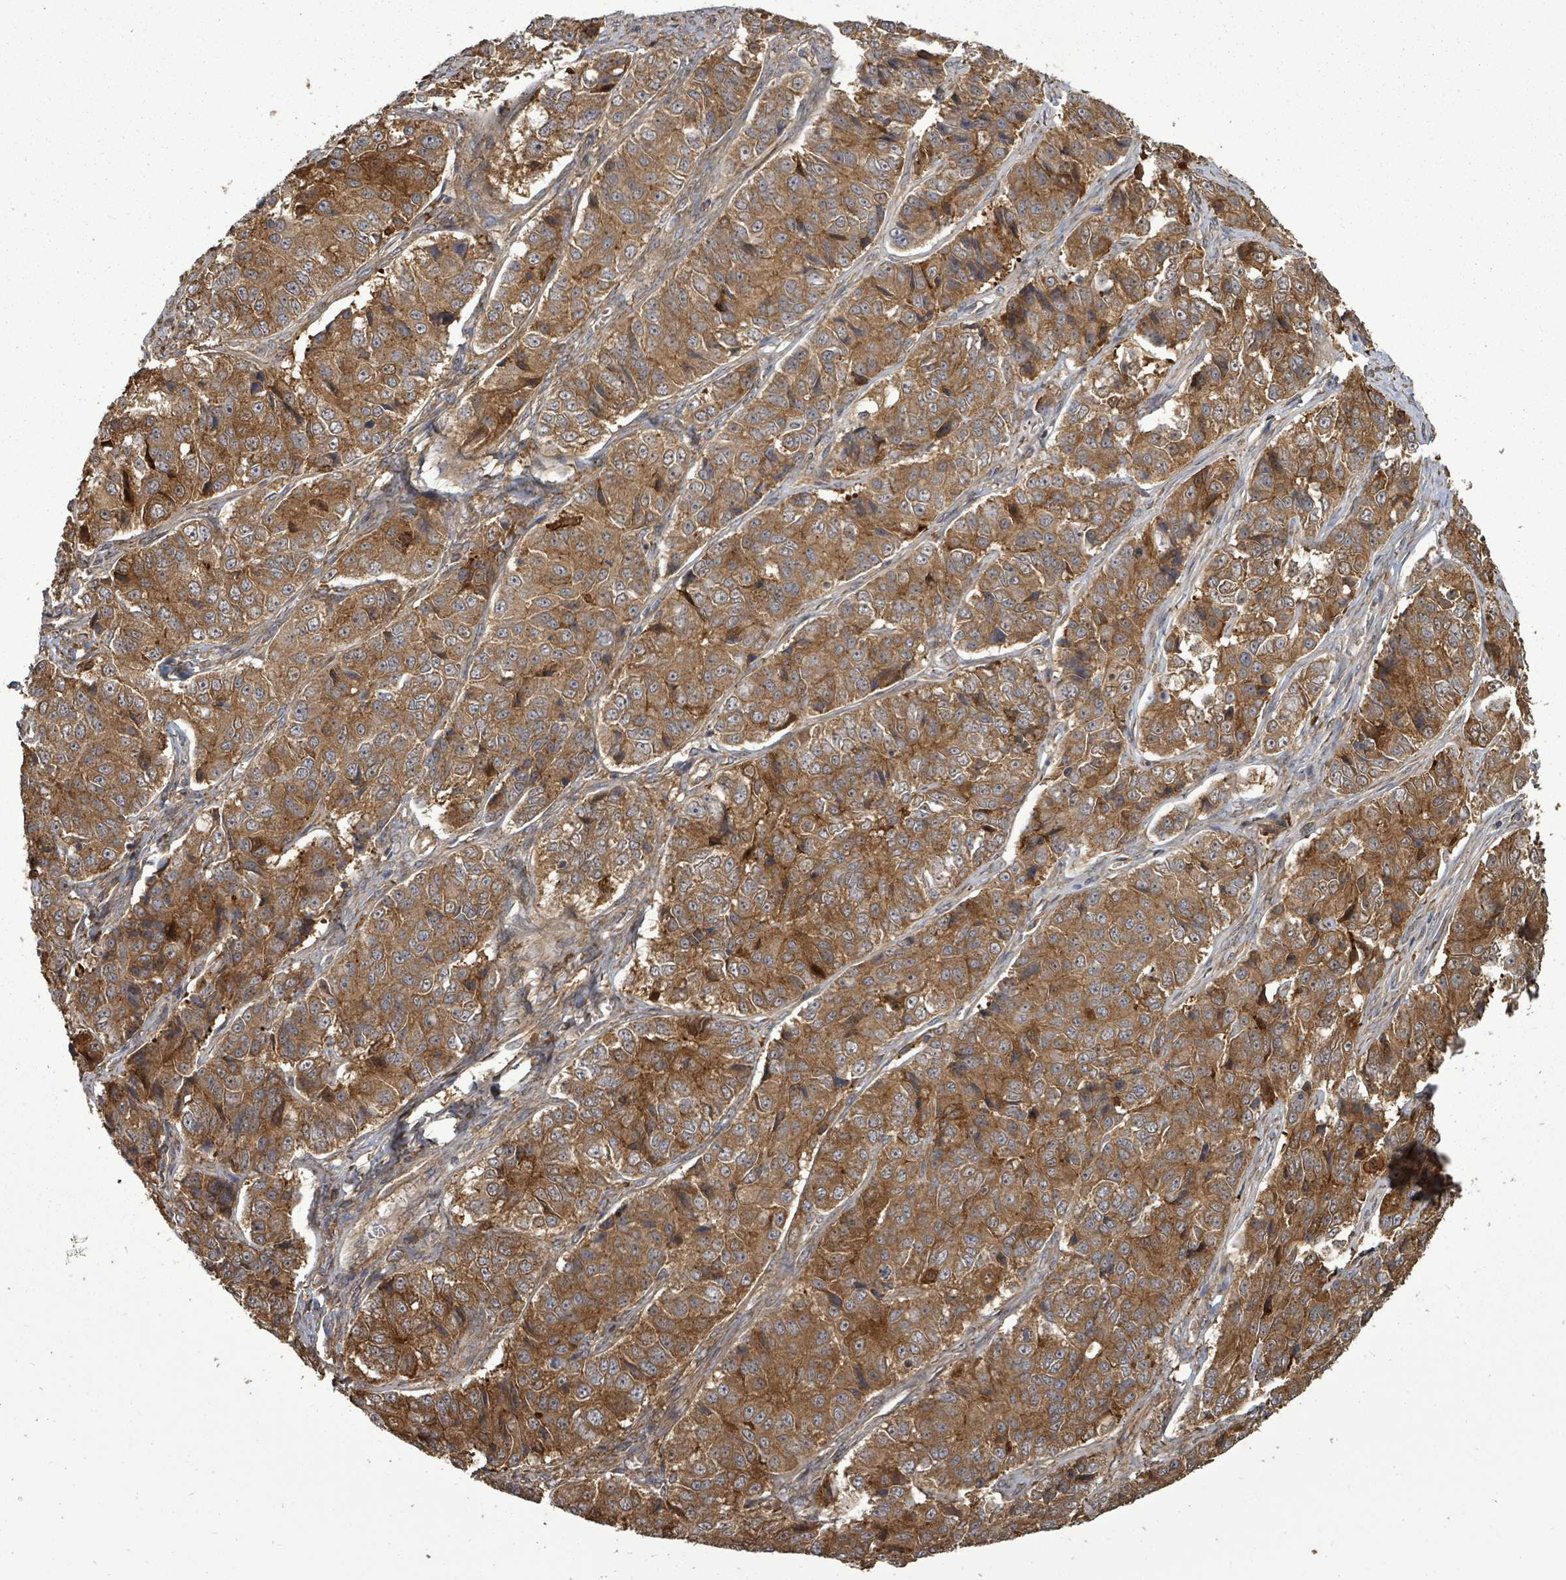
{"staining": {"intensity": "moderate", "quantity": ">75%", "location": "cytoplasmic/membranous"}, "tissue": "ovarian cancer", "cell_type": "Tumor cells", "image_type": "cancer", "snomed": [{"axis": "morphology", "description": "Carcinoma, endometroid"}, {"axis": "topography", "description": "Ovary"}], "caption": "Human ovarian cancer stained with a protein marker displays moderate staining in tumor cells.", "gene": "EIF3C", "patient": {"sex": "female", "age": 51}}